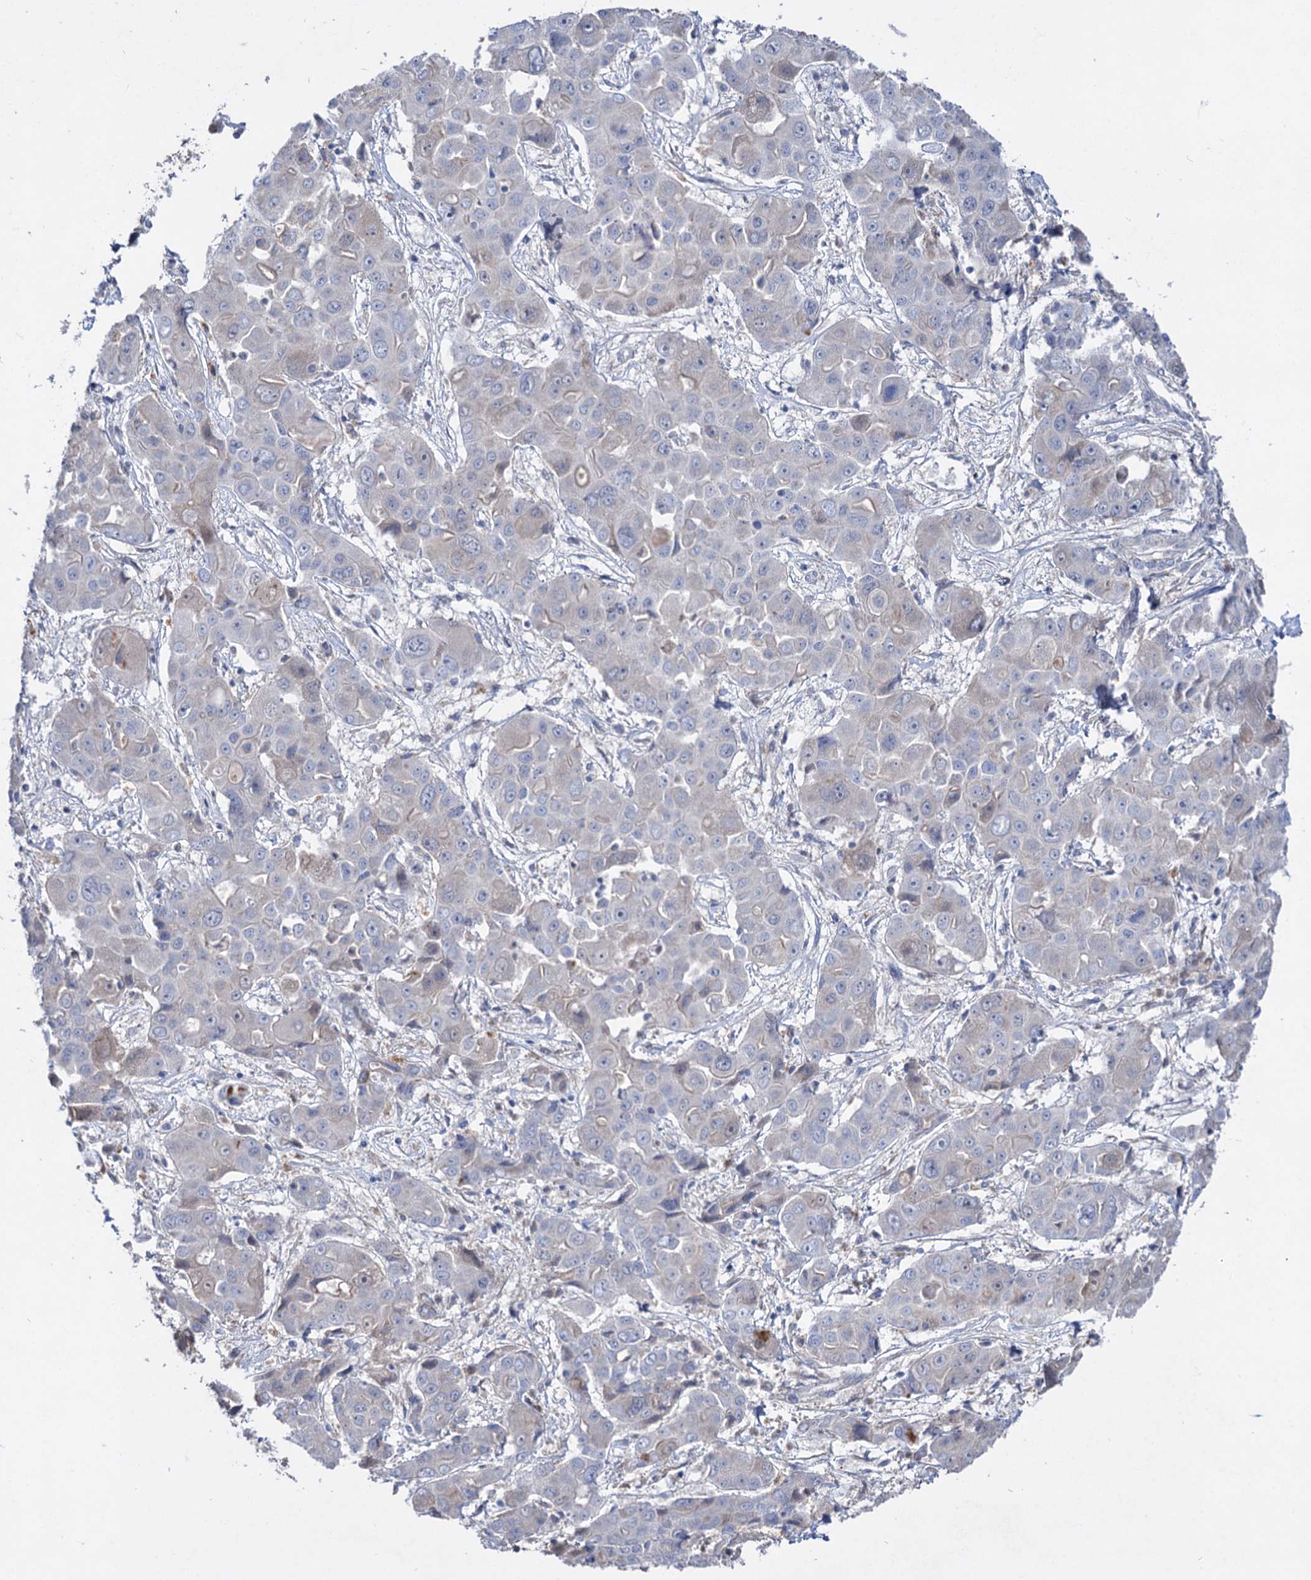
{"staining": {"intensity": "negative", "quantity": "none", "location": "none"}, "tissue": "liver cancer", "cell_type": "Tumor cells", "image_type": "cancer", "snomed": [{"axis": "morphology", "description": "Cholangiocarcinoma"}, {"axis": "topography", "description": "Liver"}], "caption": "IHC histopathology image of neoplastic tissue: human liver cancer stained with DAB (3,3'-diaminobenzidine) demonstrates no significant protein positivity in tumor cells.", "gene": "ATP4A", "patient": {"sex": "male", "age": 67}}